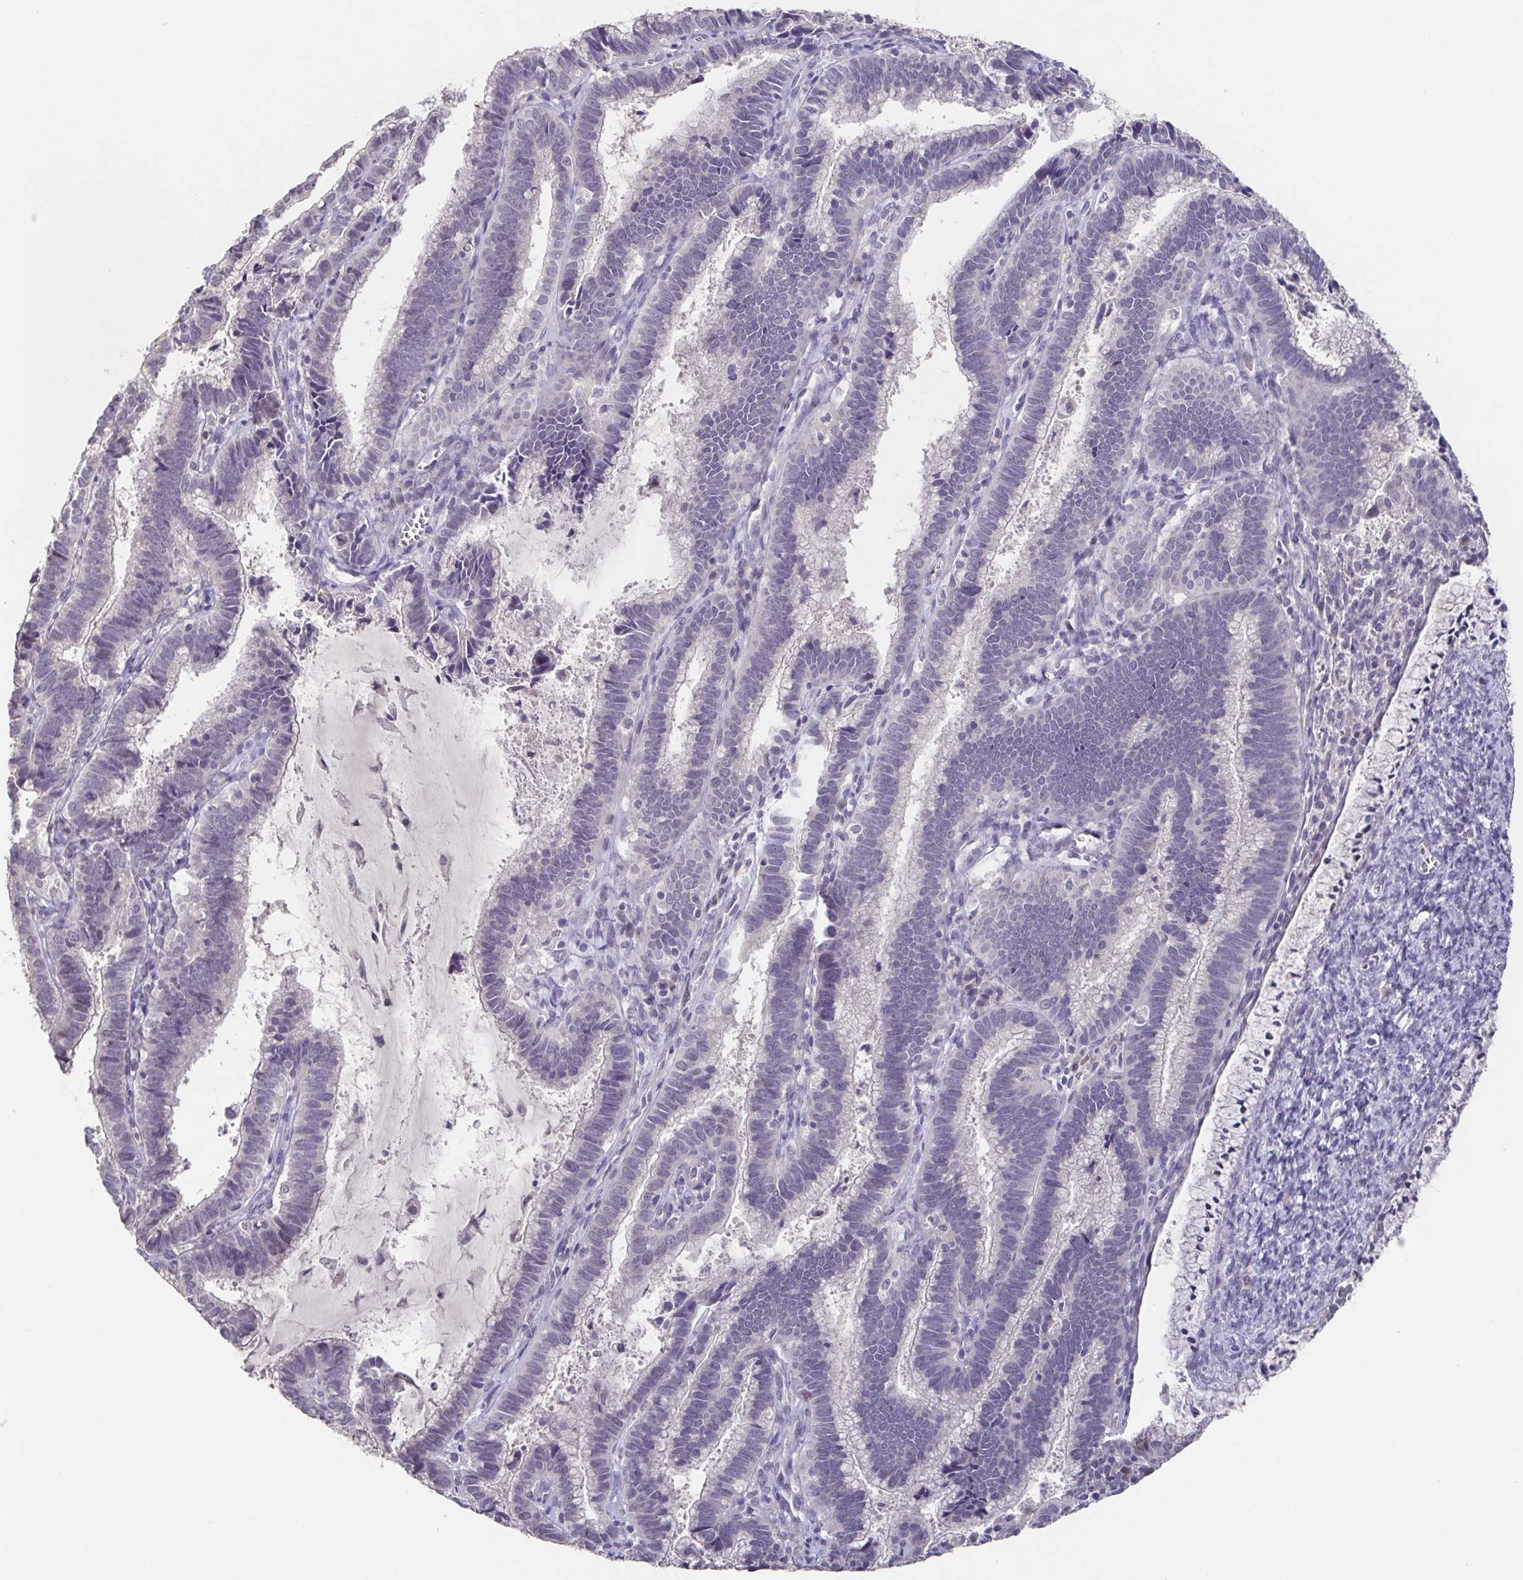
{"staining": {"intensity": "negative", "quantity": "none", "location": "none"}, "tissue": "cervical cancer", "cell_type": "Tumor cells", "image_type": "cancer", "snomed": [{"axis": "morphology", "description": "Adenocarcinoma, NOS"}, {"axis": "topography", "description": "Cervix"}], "caption": "Human cervical cancer (adenocarcinoma) stained for a protein using IHC exhibits no expression in tumor cells.", "gene": "GHRL", "patient": {"sex": "female", "age": 61}}